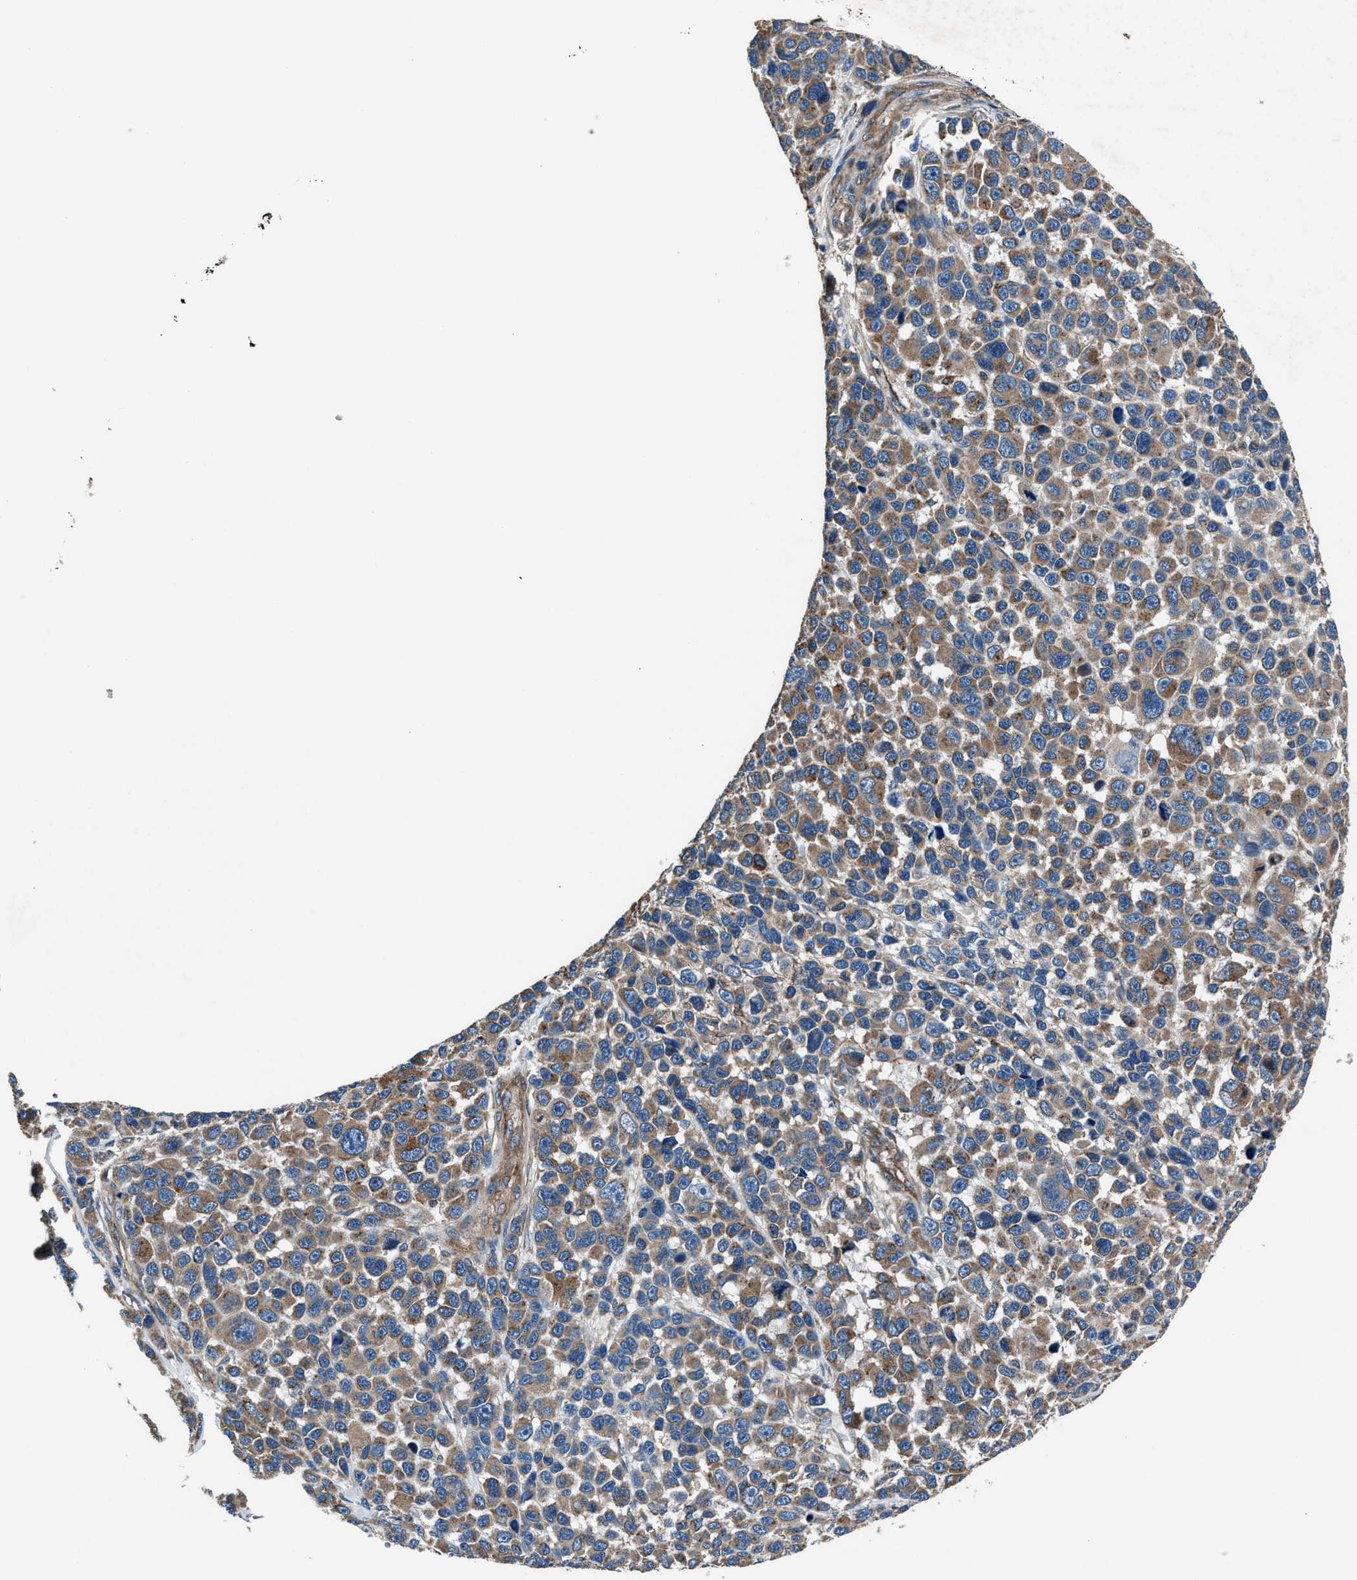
{"staining": {"intensity": "weak", "quantity": "25%-75%", "location": "cytoplasmic/membranous"}, "tissue": "melanoma", "cell_type": "Tumor cells", "image_type": "cancer", "snomed": [{"axis": "morphology", "description": "Malignant melanoma, NOS"}, {"axis": "topography", "description": "Skin"}], "caption": "High-magnification brightfield microscopy of malignant melanoma stained with DAB (brown) and counterstained with hematoxylin (blue). tumor cells exhibit weak cytoplasmic/membranous staining is identified in about25%-75% of cells. (brown staining indicates protein expression, while blue staining denotes nuclei).", "gene": "PRTFDC1", "patient": {"sex": "male", "age": 53}}